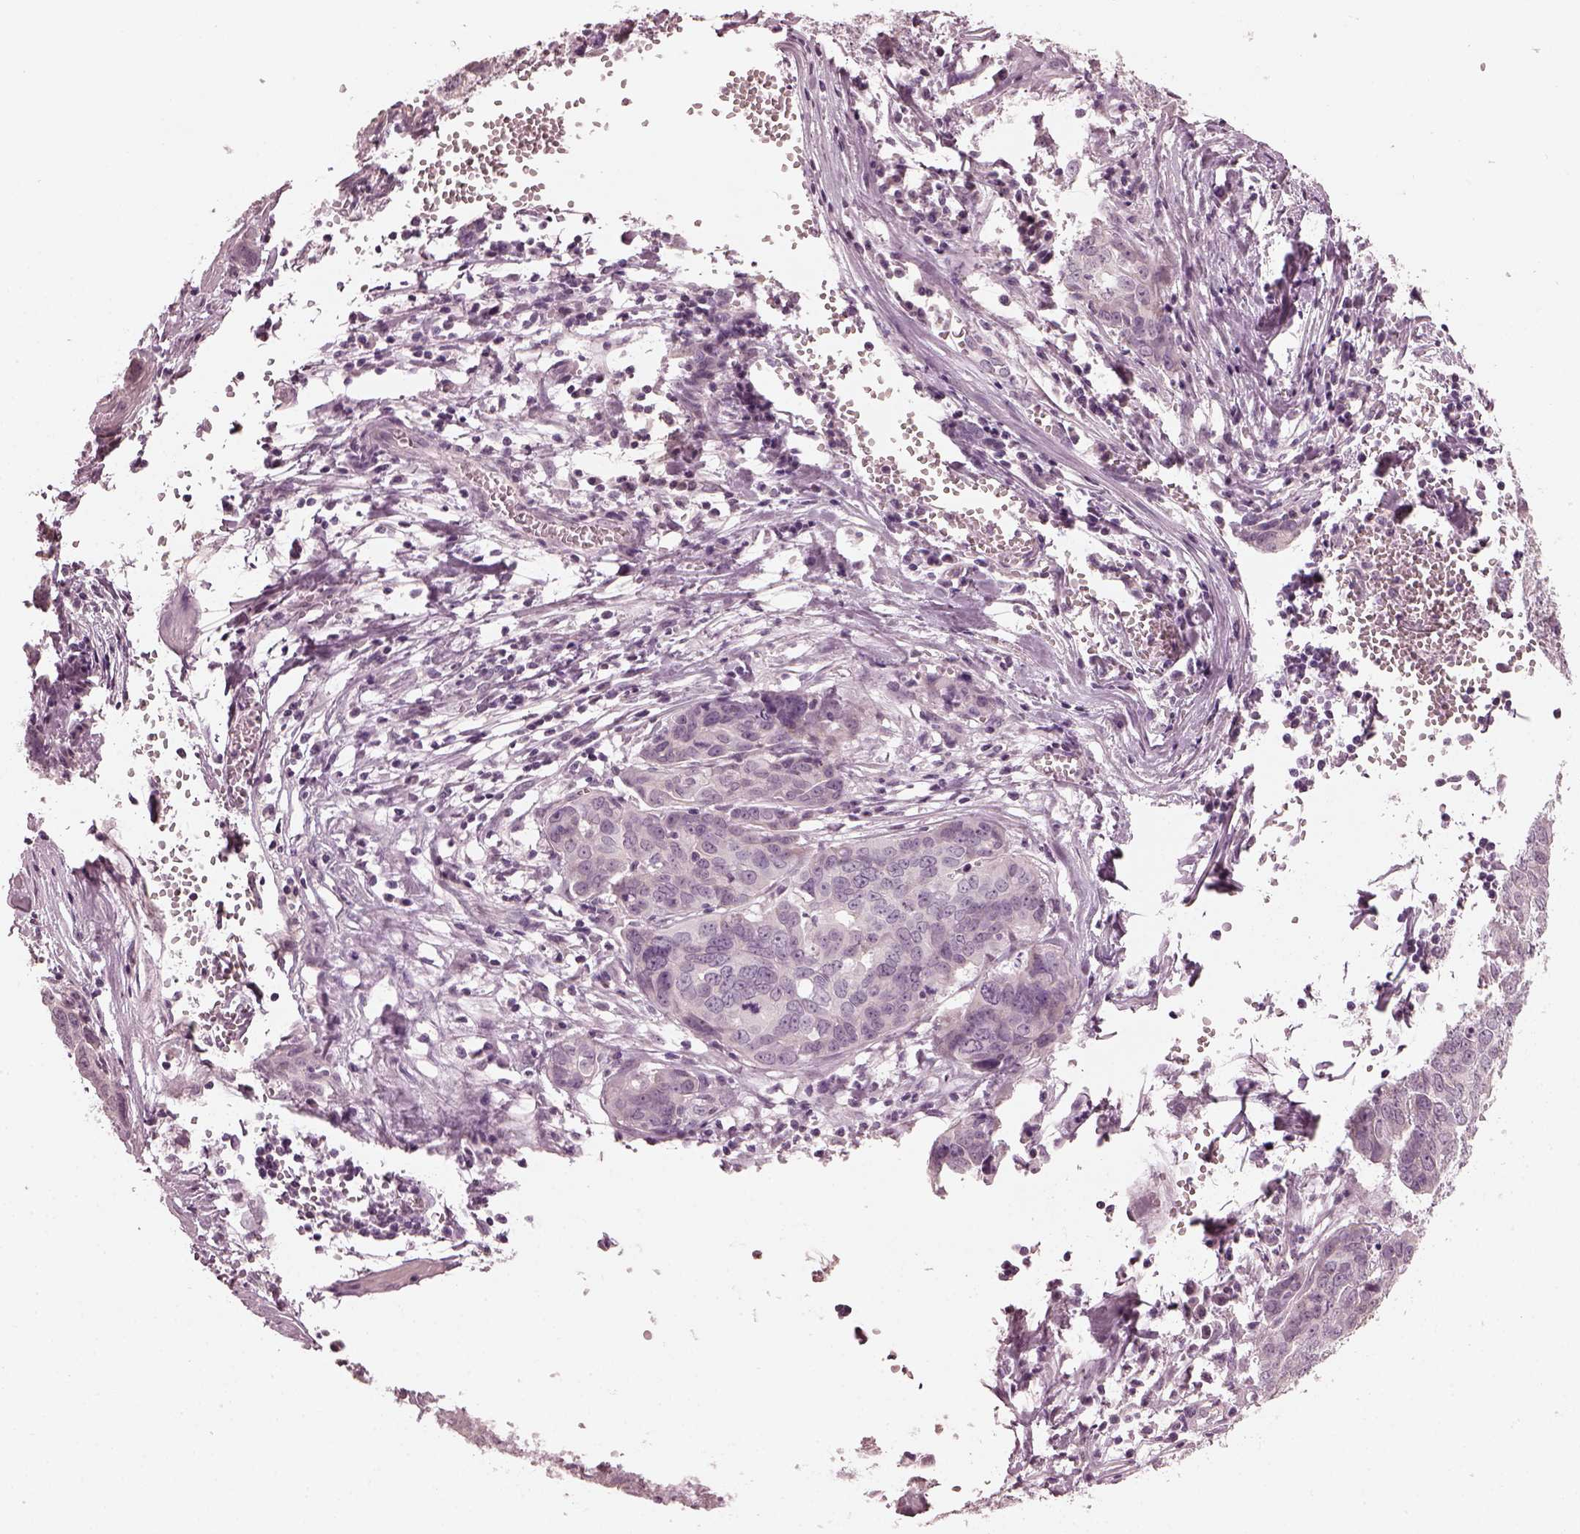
{"staining": {"intensity": "negative", "quantity": "none", "location": "none"}, "tissue": "ovarian cancer", "cell_type": "Tumor cells", "image_type": "cancer", "snomed": [{"axis": "morphology", "description": "Carcinoma, endometroid"}, {"axis": "topography", "description": "Ovary"}], "caption": "Immunohistochemical staining of human ovarian endometroid carcinoma demonstrates no significant expression in tumor cells.", "gene": "OPTC", "patient": {"sex": "female", "age": 78}}